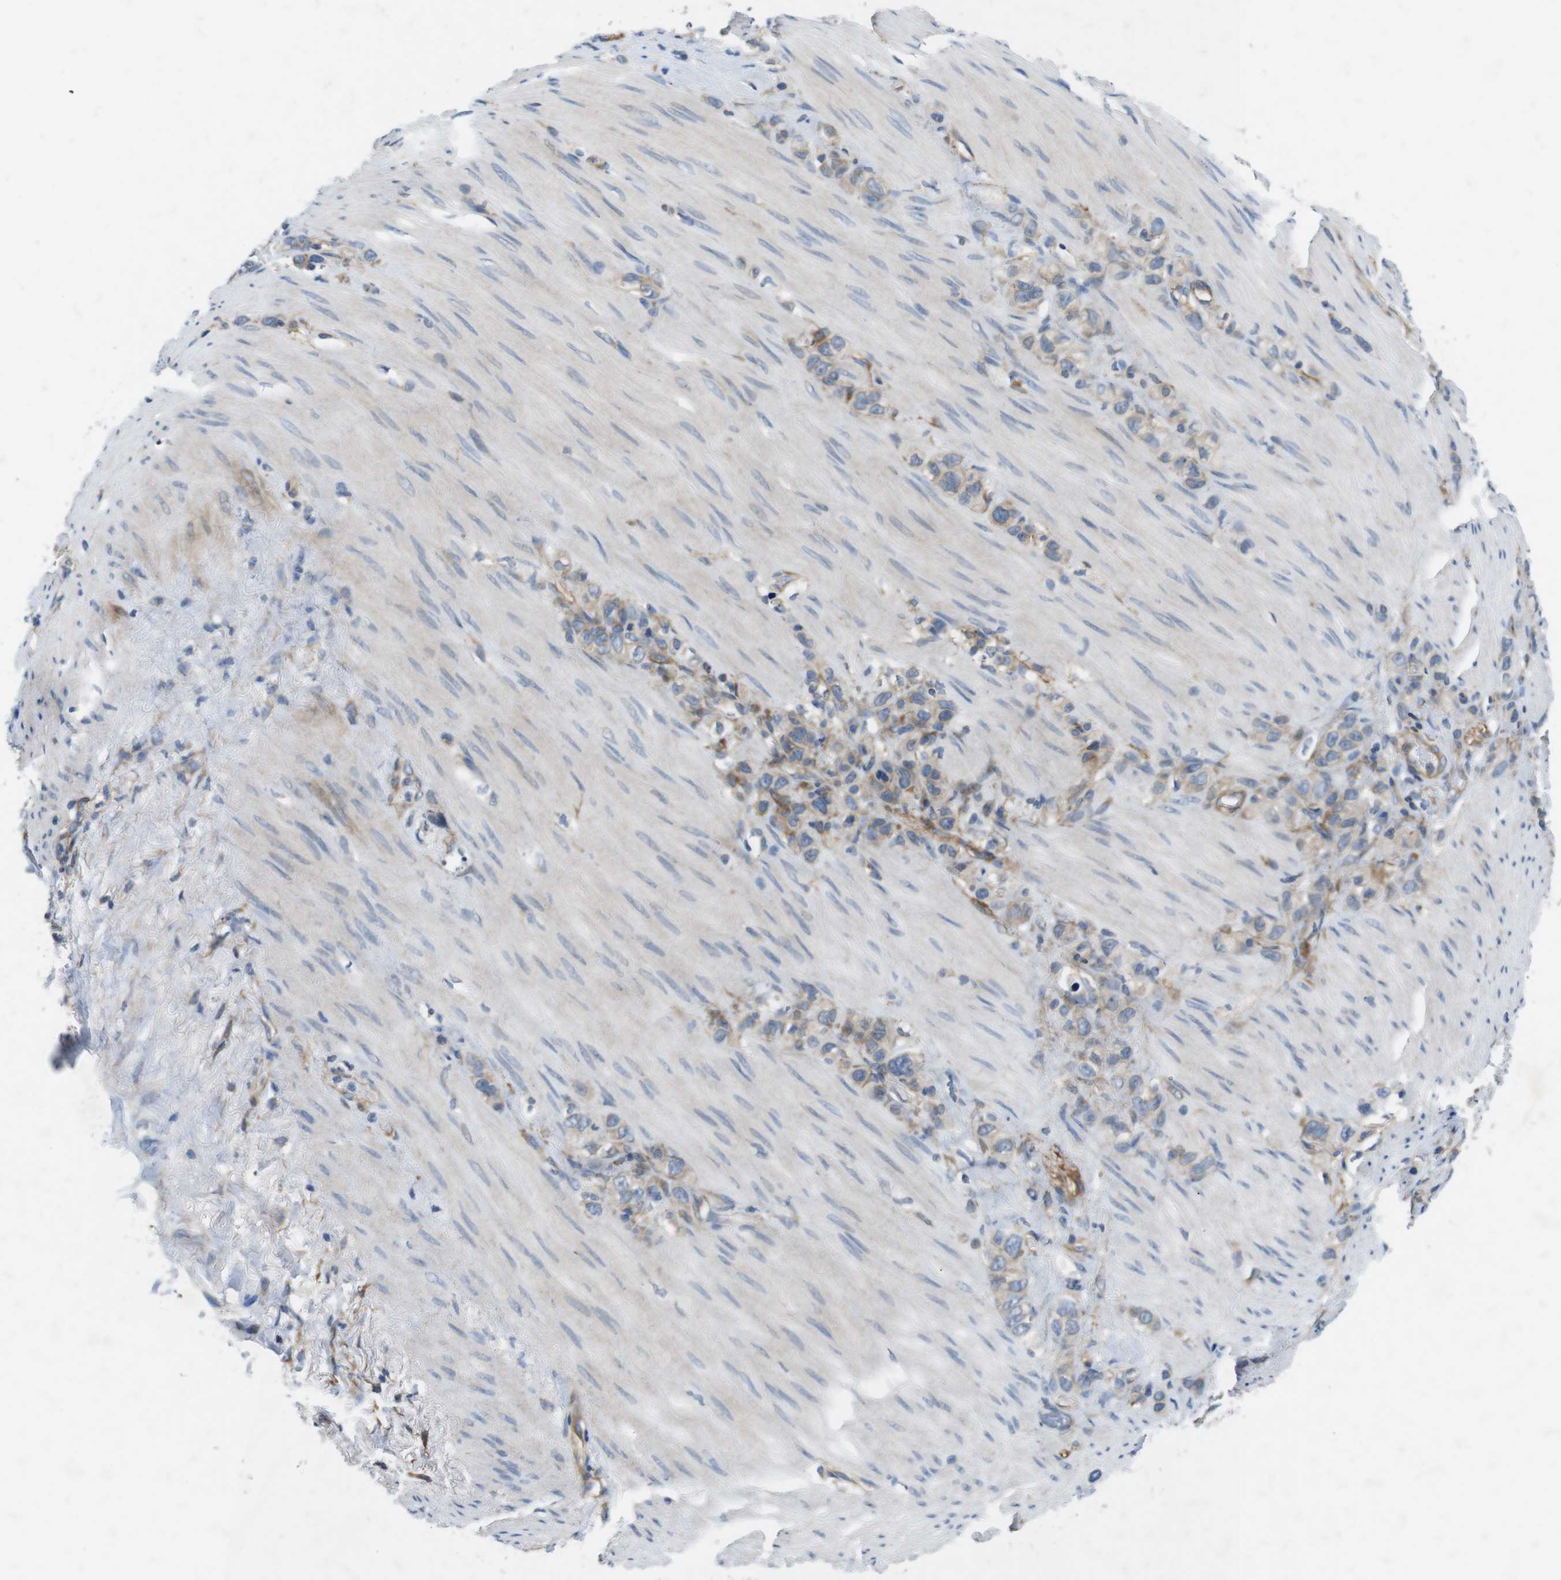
{"staining": {"intensity": "weak", "quantity": ">75%", "location": "cytoplasmic/membranous"}, "tissue": "stomach cancer", "cell_type": "Tumor cells", "image_type": "cancer", "snomed": [{"axis": "morphology", "description": "Normal tissue, NOS"}, {"axis": "morphology", "description": "Adenocarcinoma, NOS"}, {"axis": "morphology", "description": "Adenocarcinoma, High grade"}, {"axis": "topography", "description": "Stomach, upper"}, {"axis": "topography", "description": "Stomach"}], "caption": "This photomicrograph displays IHC staining of human stomach cancer, with low weak cytoplasmic/membranous expression in approximately >75% of tumor cells.", "gene": "DCLK1", "patient": {"sex": "female", "age": 65}}